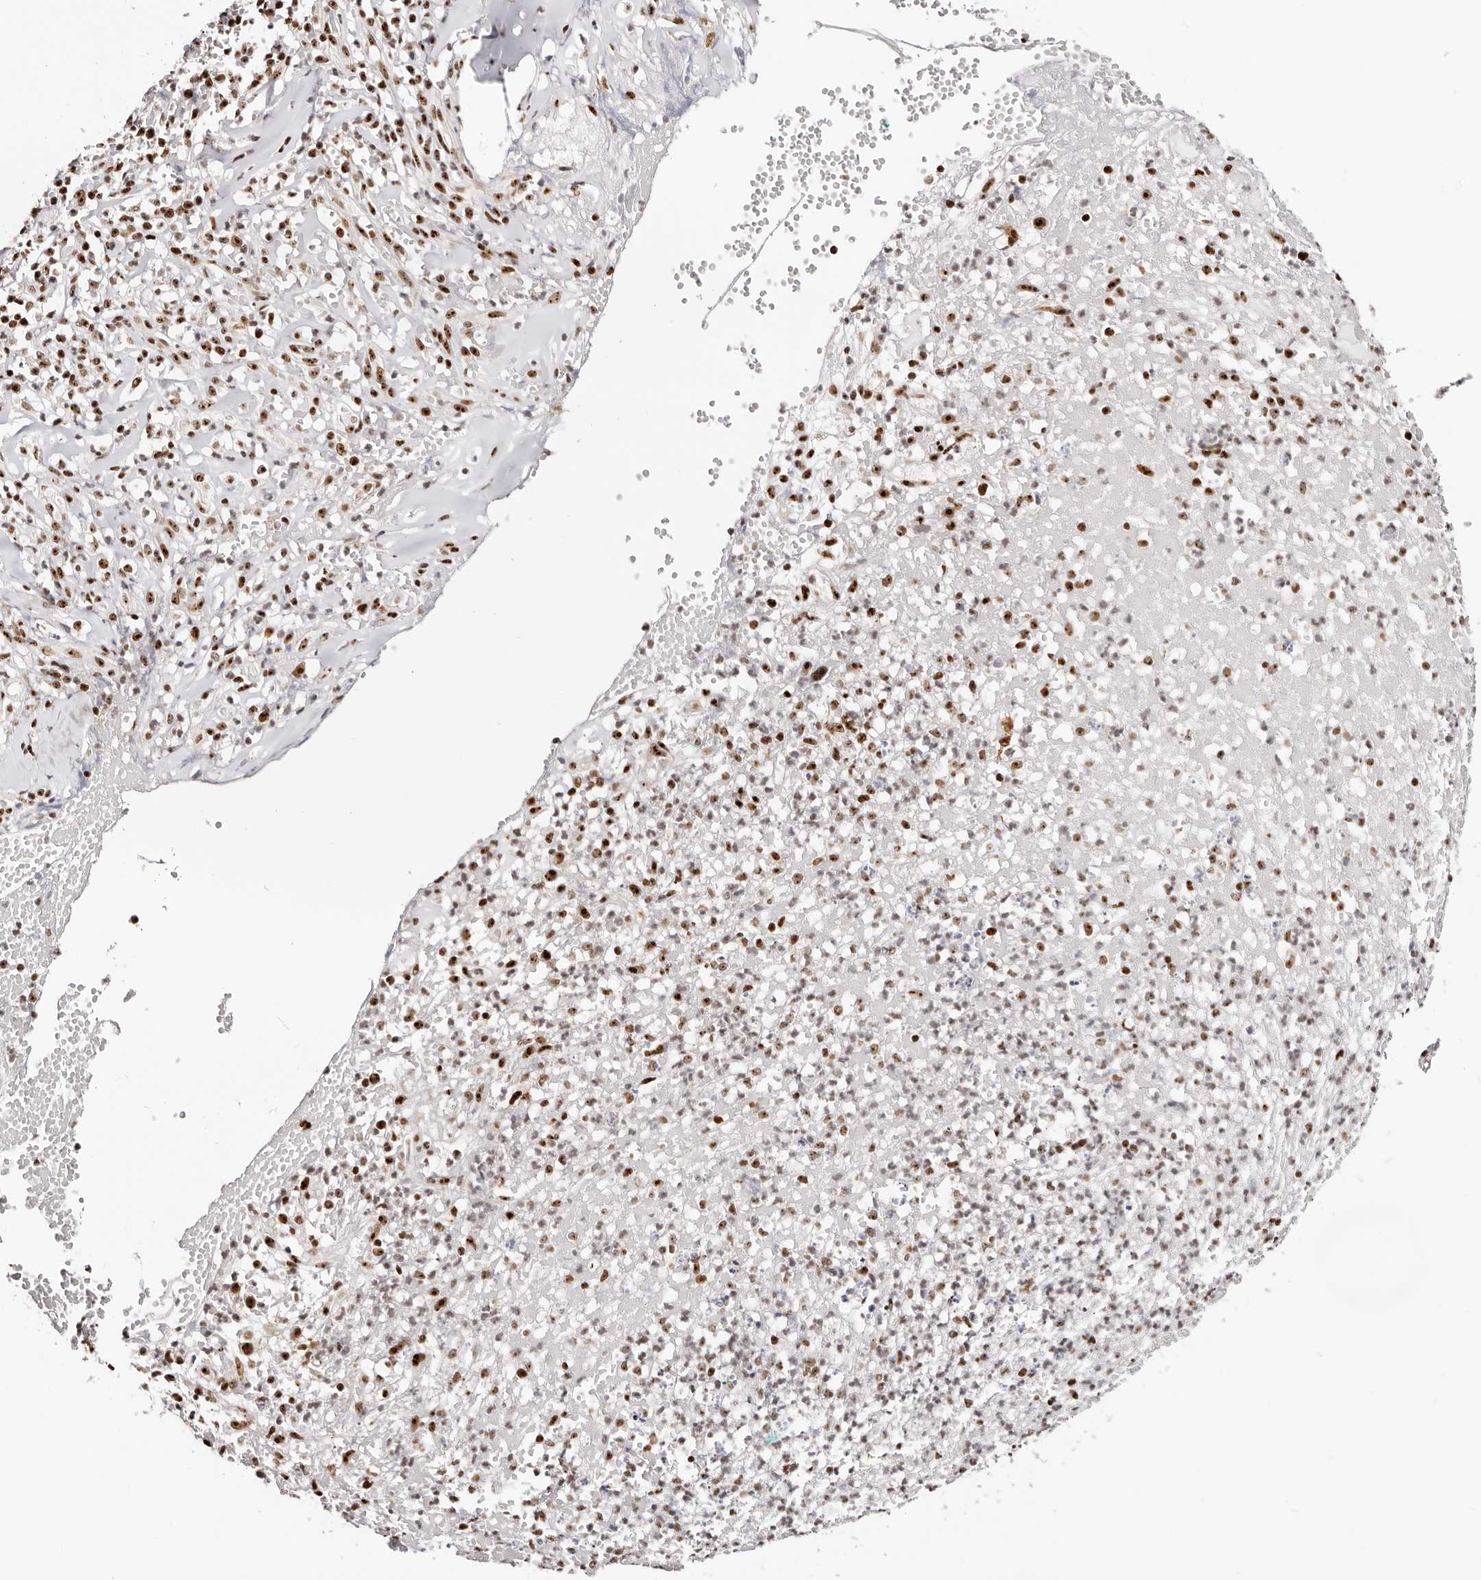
{"staining": {"intensity": "moderate", "quantity": ">75%", "location": "nuclear"}, "tissue": "adipose tissue", "cell_type": "Adipocytes", "image_type": "normal", "snomed": [{"axis": "morphology", "description": "Normal tissue, NOS"}, {"axis": "morphology", "description": "Basal cell carcinoma"}, {"axis": "topography", "description": "Cartilage tissue"}, {"axis": "topography", "description": "Nasopharynx"}, {"axis": "topography", "description": "Oral tissue"}], "caption": "A brown stain highlights moderate nuclear positivity of a protein in adipocytes of unremarkable adipose tissue. The staining is performed using DAB (3,3'-diaminobenzidine) brown chromogen to label protein expression. The nuclei are counter-stained blue using hematoxylin.", "gene": "IQGAP3", "patient": {"sex": "female", "age": 77}}